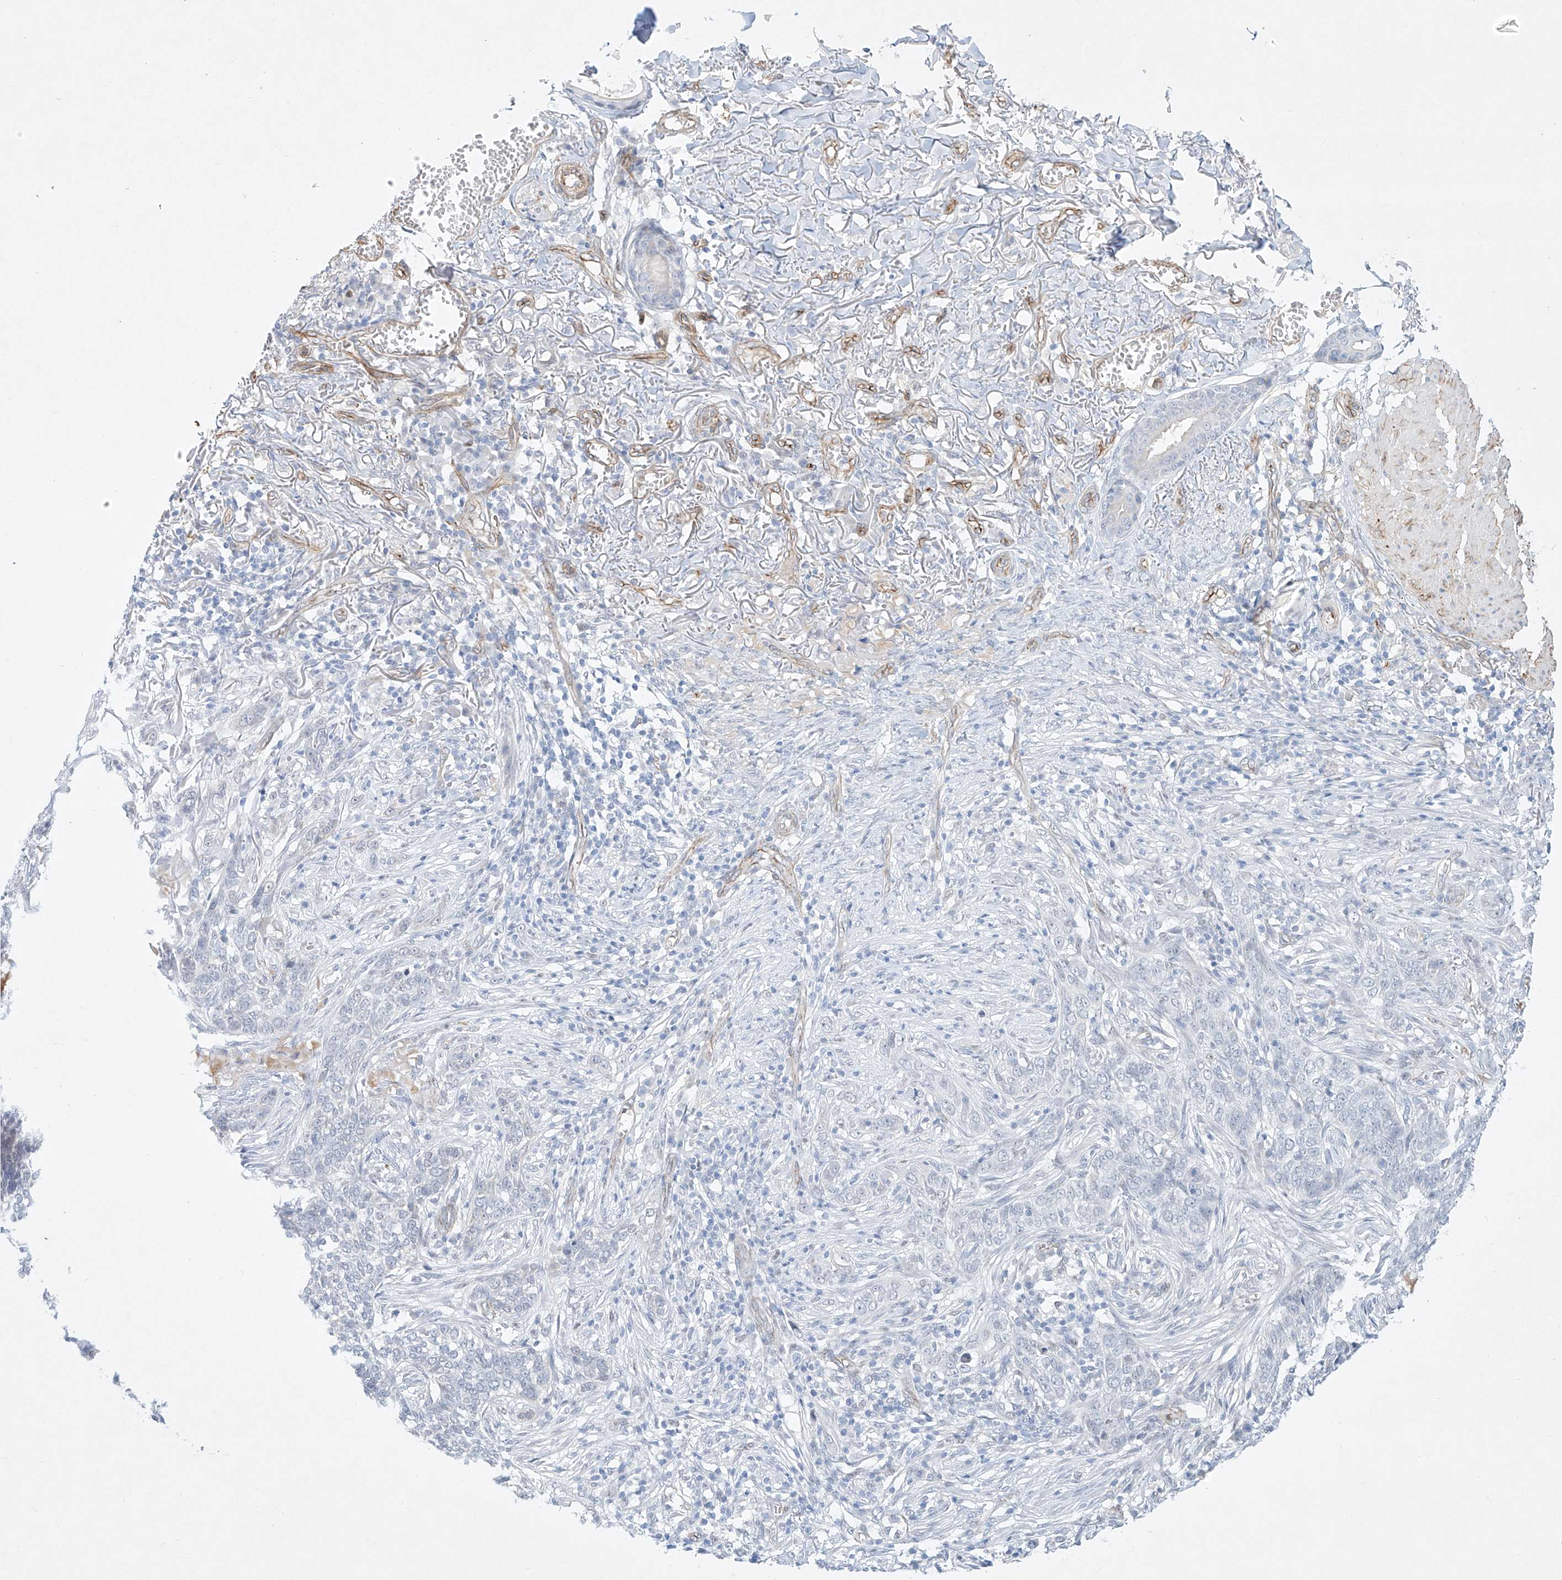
{"staining": {"intensity": "negative", "quantity": "none", "location": "none"}, "tissue": "skin cancer", "cell_type": "Tumor cells", "image_type": "cancer", "snomed": [{"axis": "morphology", "description": "Basal cell carcinoma"}, {"axis": "topography", "description": "Skin"}], "caption": "Tumor cells are negative for protein expression in human skin basal cell carcinoma.", "gene": "REEP2", "patient": {"sex": "male", "age": 85}}